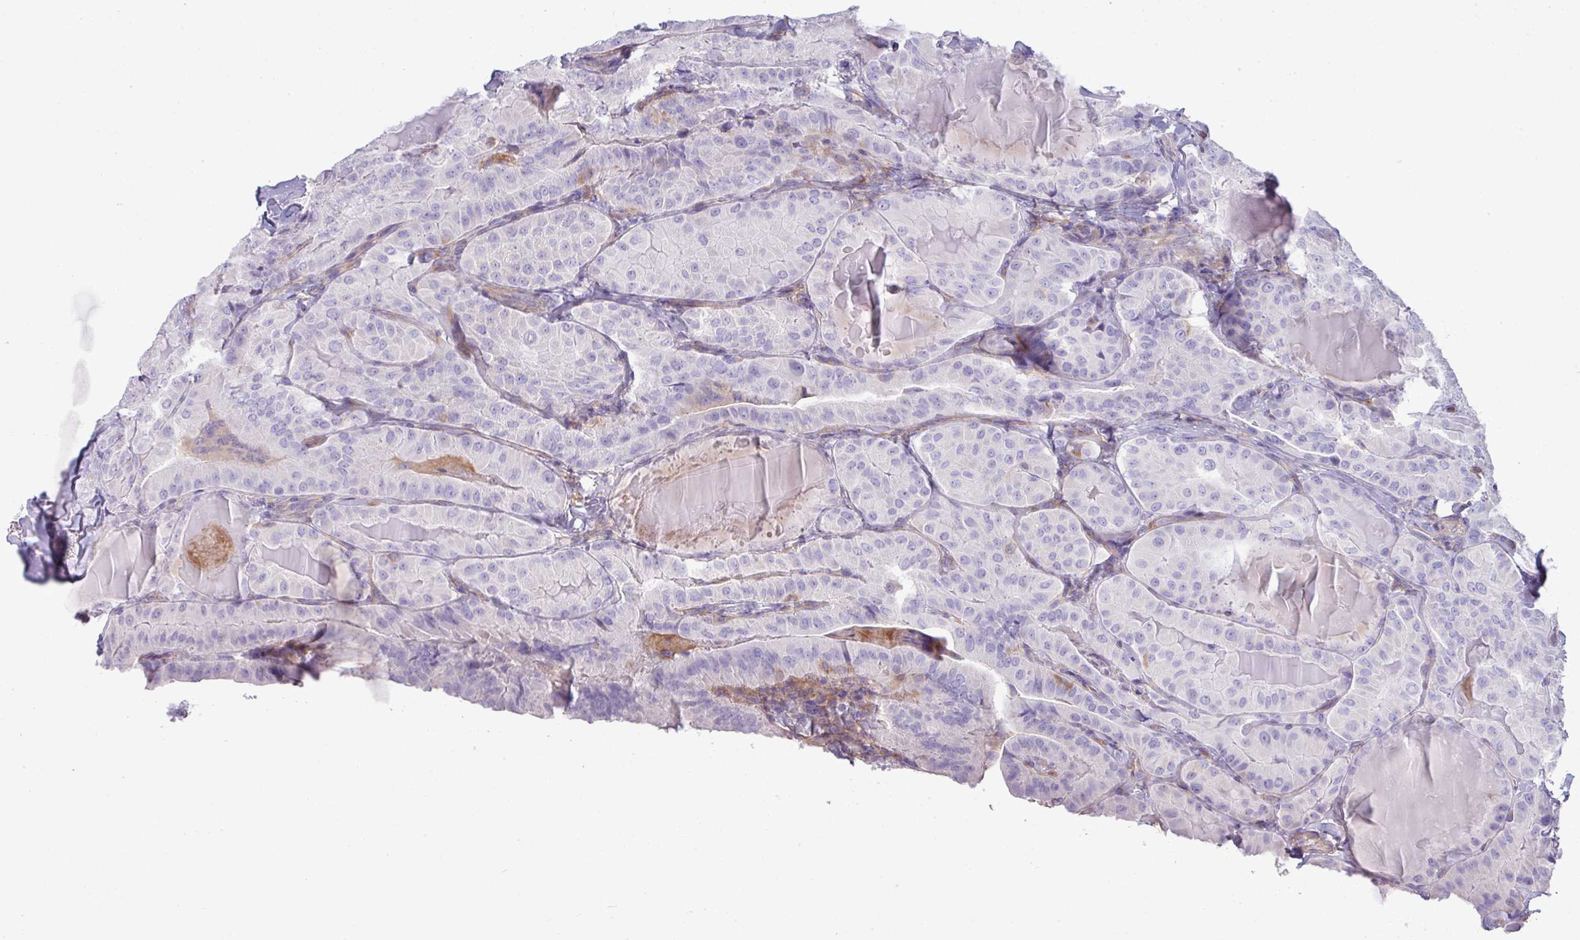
{"staining": {"intensity": "negative", "quantity": "none", "location": "none"}, "tissue": "thyroid cancer", "cell_type": "Tumor cells", "image_type": "cancer", "snomed": [{"axis": "morphology", "description": "Papillary adenocarcinoma, NOS"}, {"axis": "topography", "description": "Thyroid gland"}], "caption": "Thyroid papillary adenocarcinoma stained for a protein using immunohistochemistry demonstrates no expression tumor cells.", "gene": "KIRREL3", "patient": {"sex": "female", "age": 68}}